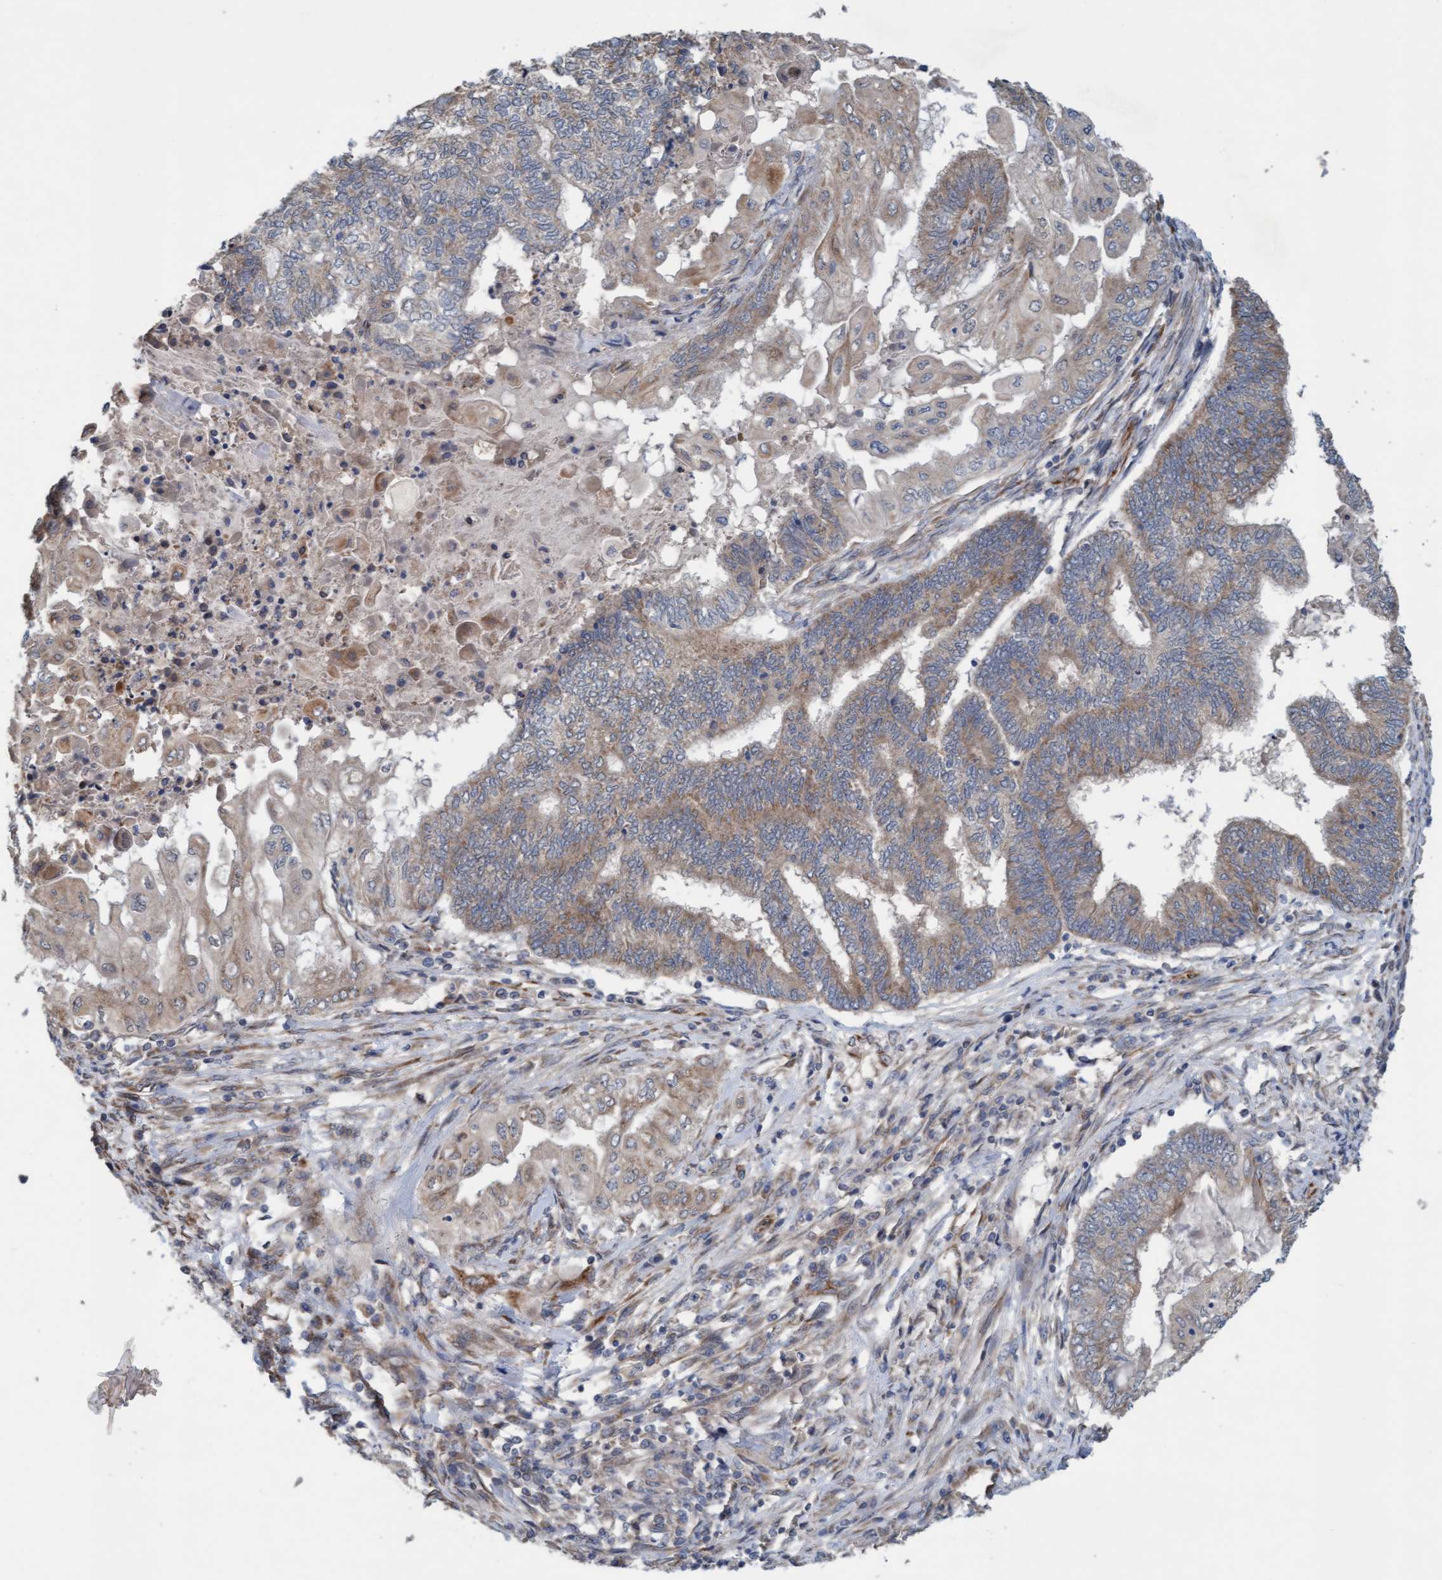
{"staining": {"intensity": "moderate", "quantity": ">75%", "location": "cytoplasmic/membranous"}, "tissue": "endometrial cancer", "cell_type": "Tumor cells", "image_type": "cancer", "snomed": [{"axis": "morphology", "description": "Adenocarcinoma, NOS"}, {"axis": "topography", "description": "Uterus"}, {"axis": "topography", "description": "Endometrium"}], "caption": "Endometrial cancer stained with DAB IHC displays medium levels of moderate cytoplasmic/membranous staining in about >75% of tumor cells.", "gene": "ZNF566", "patient": {"sex": "female", "age": 70}}